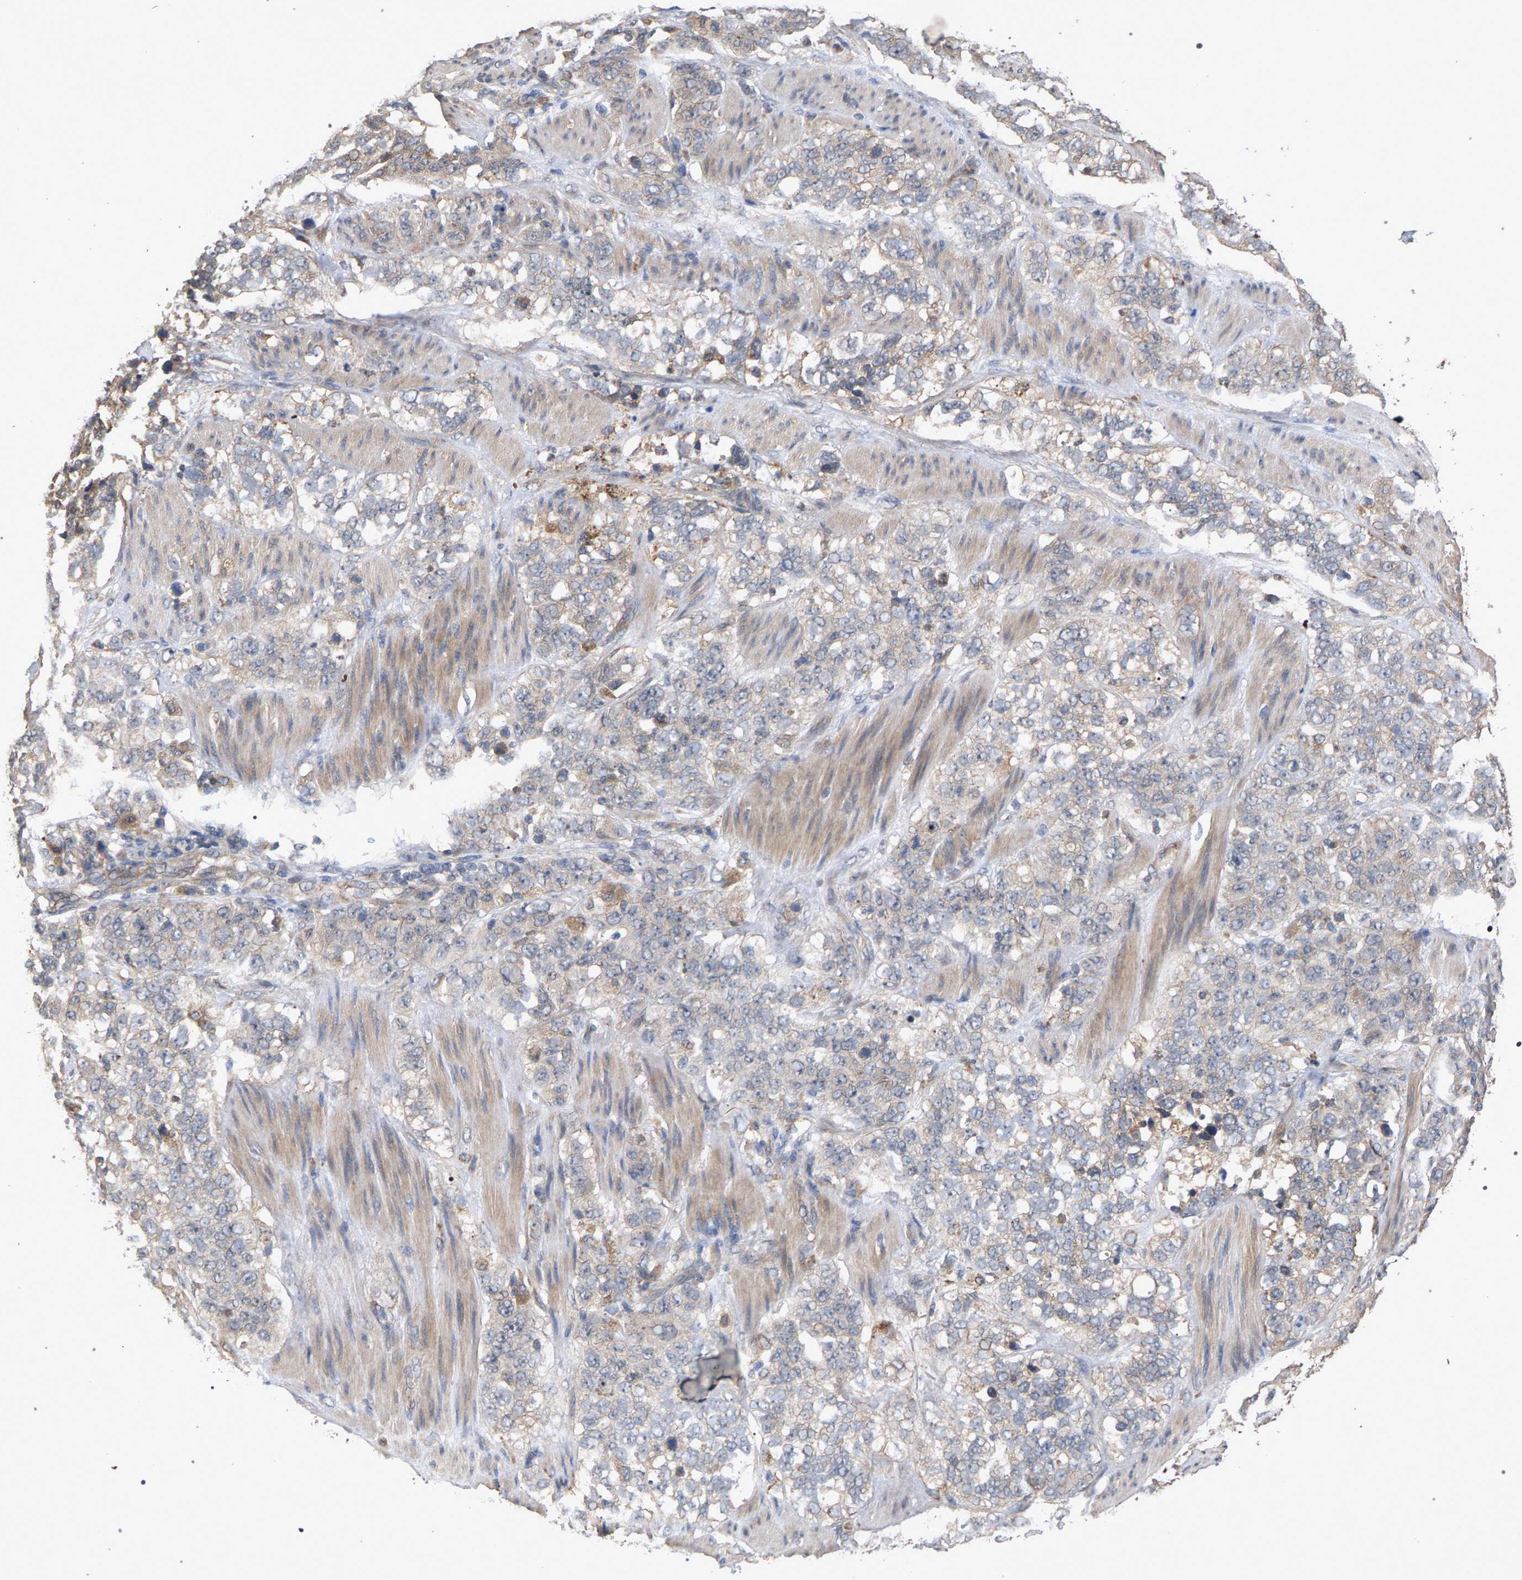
{"staining": {"intensity": "negative", "quantity": "none", "location": "none"}, "tissue": "stomach cancer", "cell_type": "Tumor cells", "image_type": "cancer", "snomed": [{"axis": "morphology", "description": "Adenocarcinoma, NOS"}, {"axis": "topography", "description": "Stomach"}], "caption": "The immunohistochemistry (IHC) photomicrograph has no significant expression in tumor cells of stomach adenocarcinoma tissue.", "gene": "SLC4A4", "patient": {"sex": "male", "age": 48}}